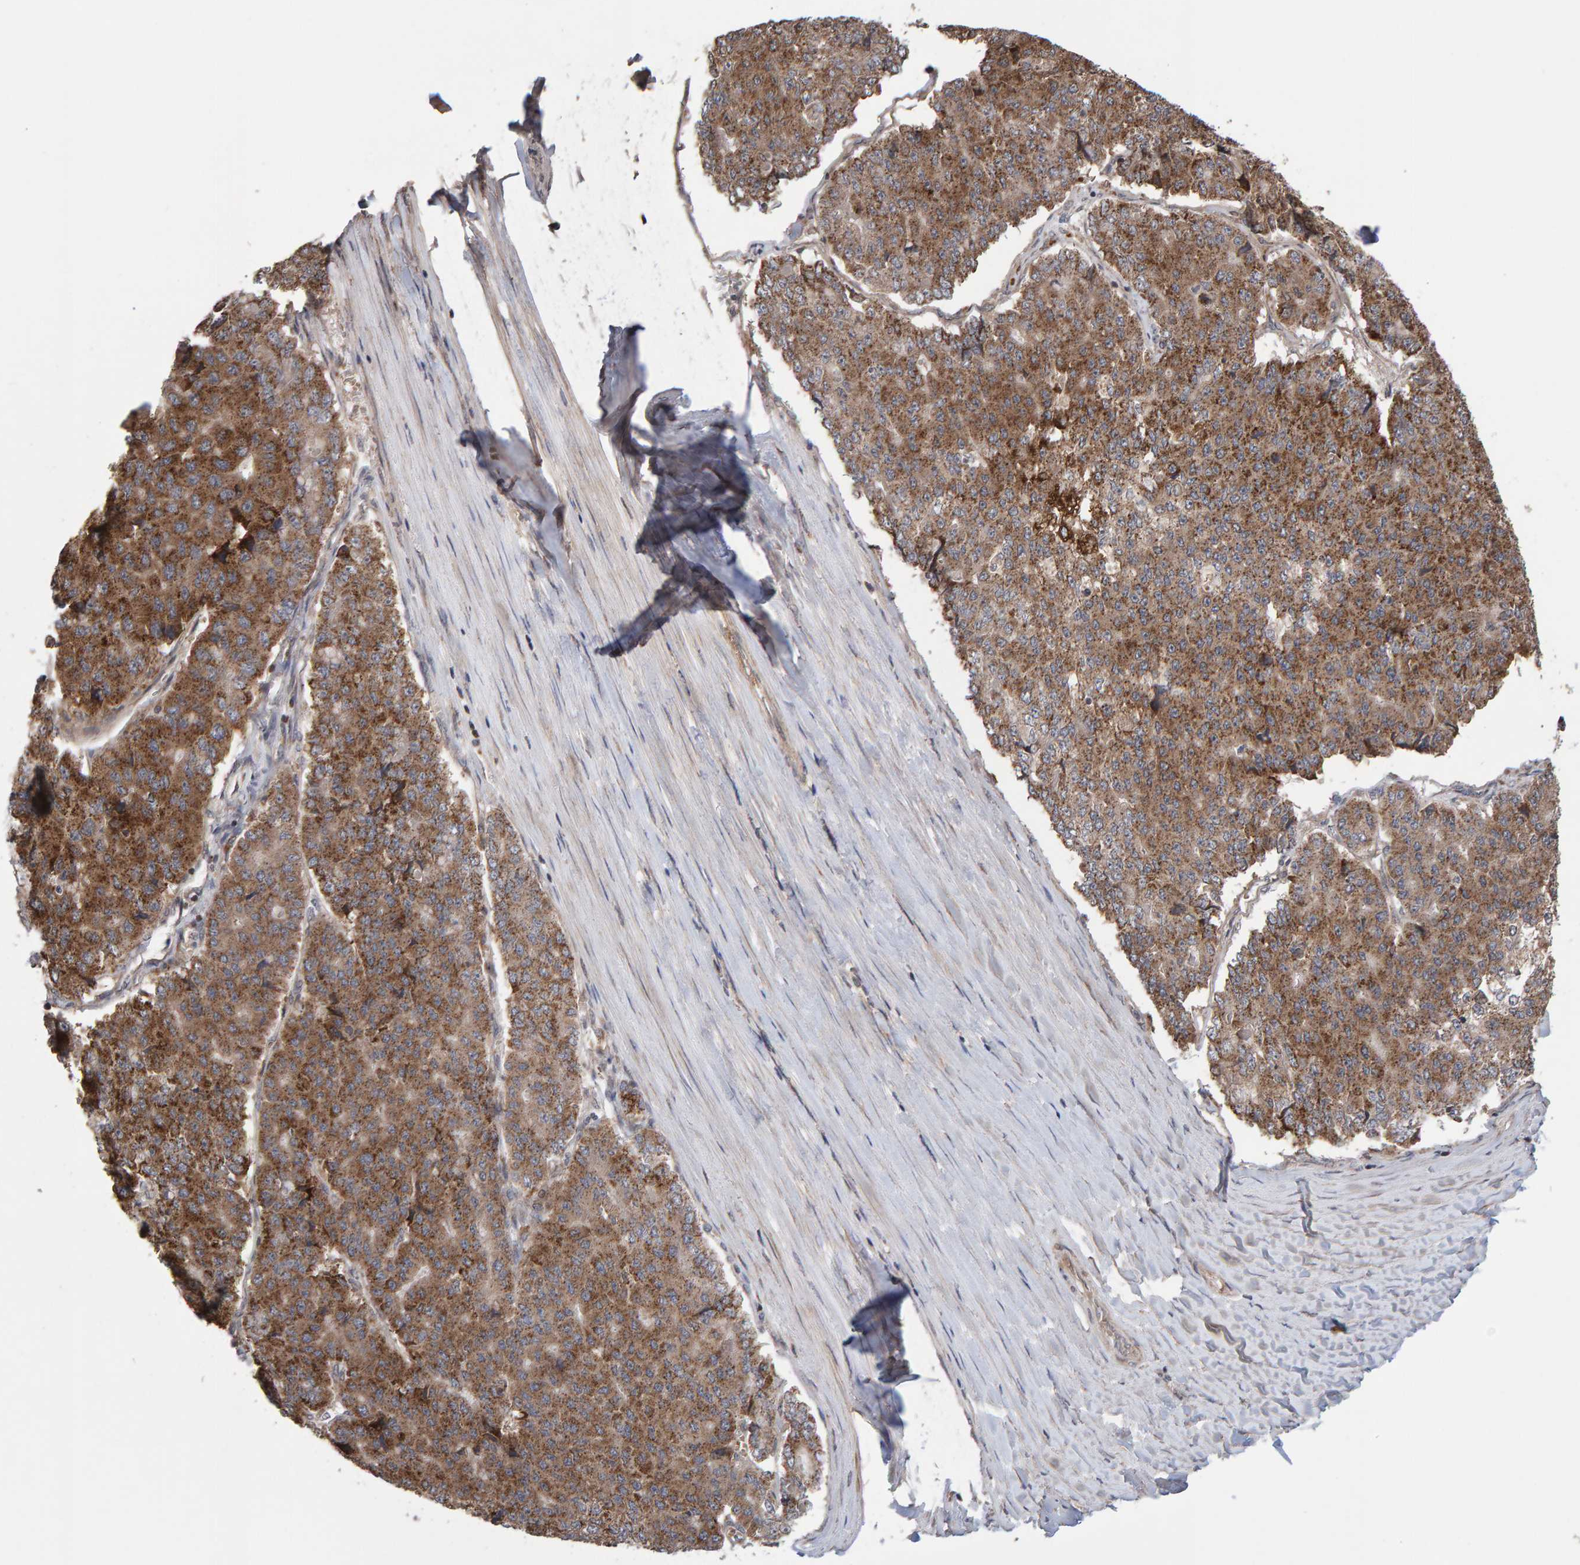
{"staining": {"intensity": "moderate", "quantity": ">75%", "location": "cytoplasmic/membranous"}, "tissue": "pancreatic cancer", "cell_type": "Tumor cells", "image_type": "cancer", "snomed": [{"axis": "morphology", "description": "Adenocarcinoma, NOS"}, {"axis": "topography", "description": "Pancreas"}], "caption": "Pancreatic adenocarcinoma stained for a protein (brown) shows moderate cytoplasmic/membranous positive positivity in about >75% of tumor cells.", "gene": "PECR", "patient": {"sex": "male", "age": 50}}